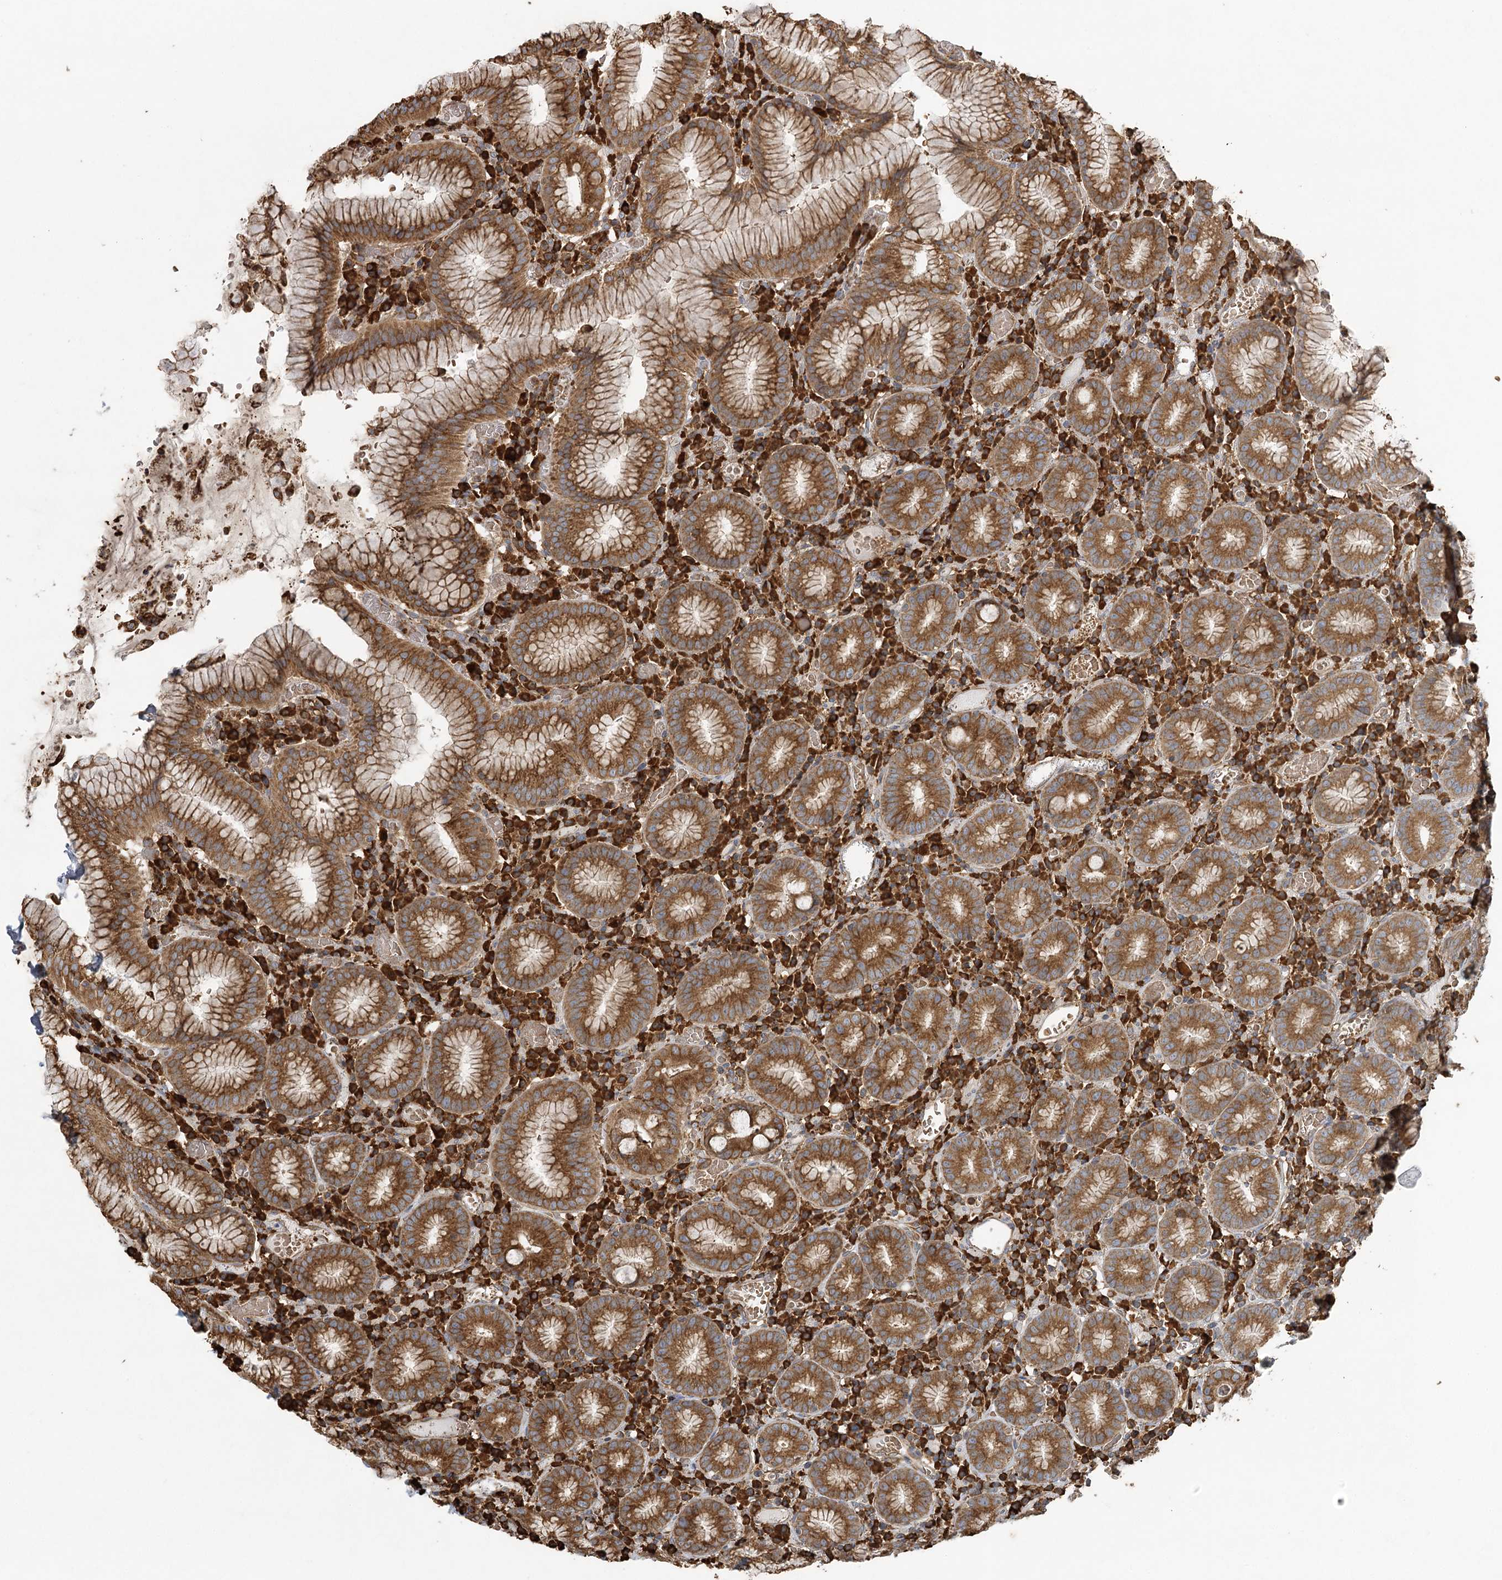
{"staining": {"intensity": "strong", "quantity": ">75%", "location": "cytoplasmic/membranous"}, "tissue": "stomach", "cell_type": "Glandular cells", "image_type": "normal", "snomed": [{"axis": "morphology", "description": "Normal tissue, NOS"}, {"axis": "topography", "description": "Stomach"}], "caption": "Immunohistochemistry (IHC) photomicrograph of unremarkable human stomach stained for a protein (brown), which displays high levels of strong cytoplasmic/membranous positivity in about >75% of glandular cells.", "gene": "ACAP2", "patient": {"sex": "male", "age": 55}}